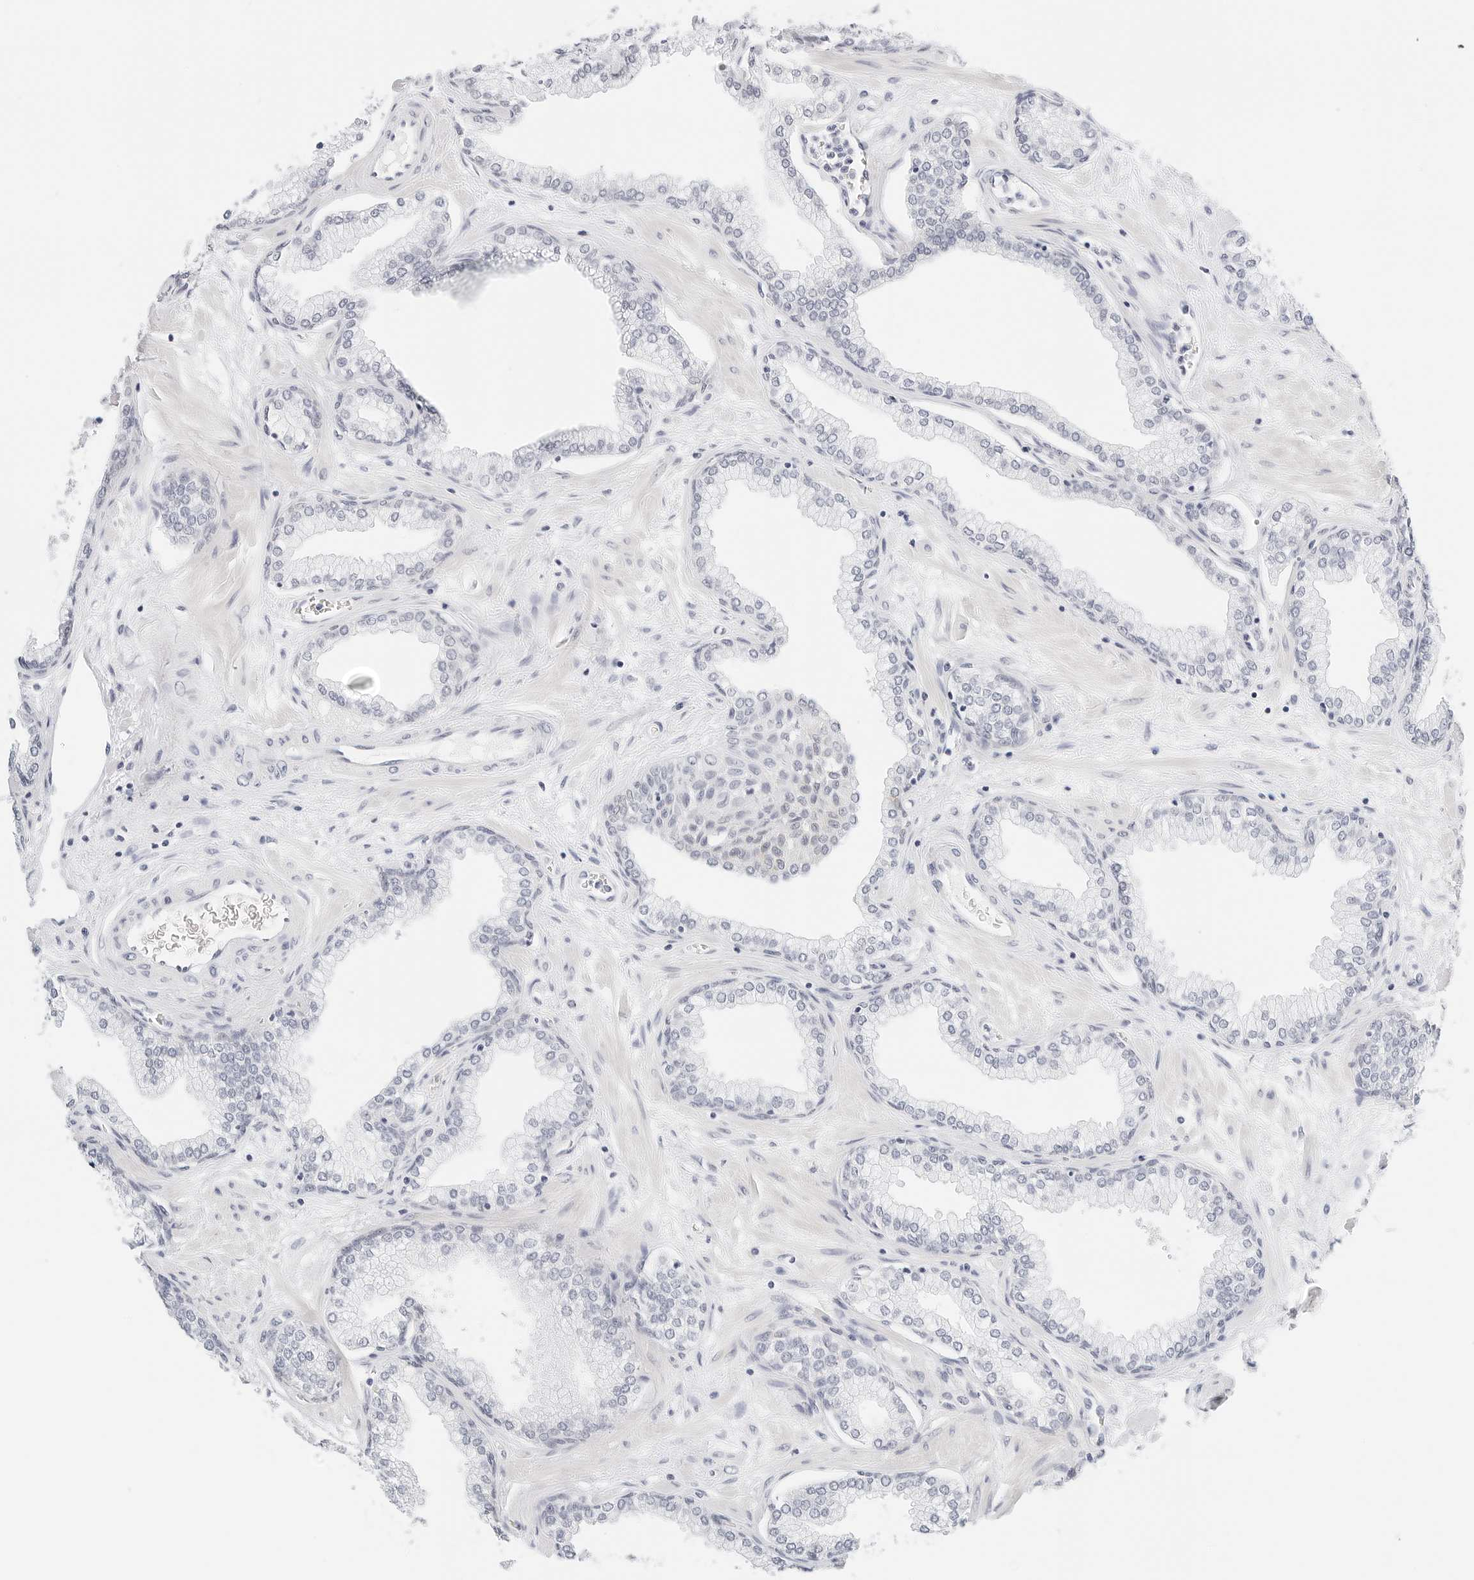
{"staining": {"intensity": "weak", "quantity": "<25%", "location": "cytoplasmic/membranous,nuclear"}, "tissue": "prostate", "cell_type": "Glandular cells", "image_type": "normal", "snomed": [{"axis": "morphology", "description": "Normal tissue, NOS"}, {"axis": "morphology", "description": "Urothelial carcinoma, Low grade"}, {"axis": "topography", "description": "Urinary bladder"}, {"axis": "topography", "description": "Prostate"}], "caption": "This is an immunohistochemistry (IHC) image of benign prostate. There is no positivity in glandular cells.", "gene": "CD22", "patient": {"sex": "male", "age": 60}}